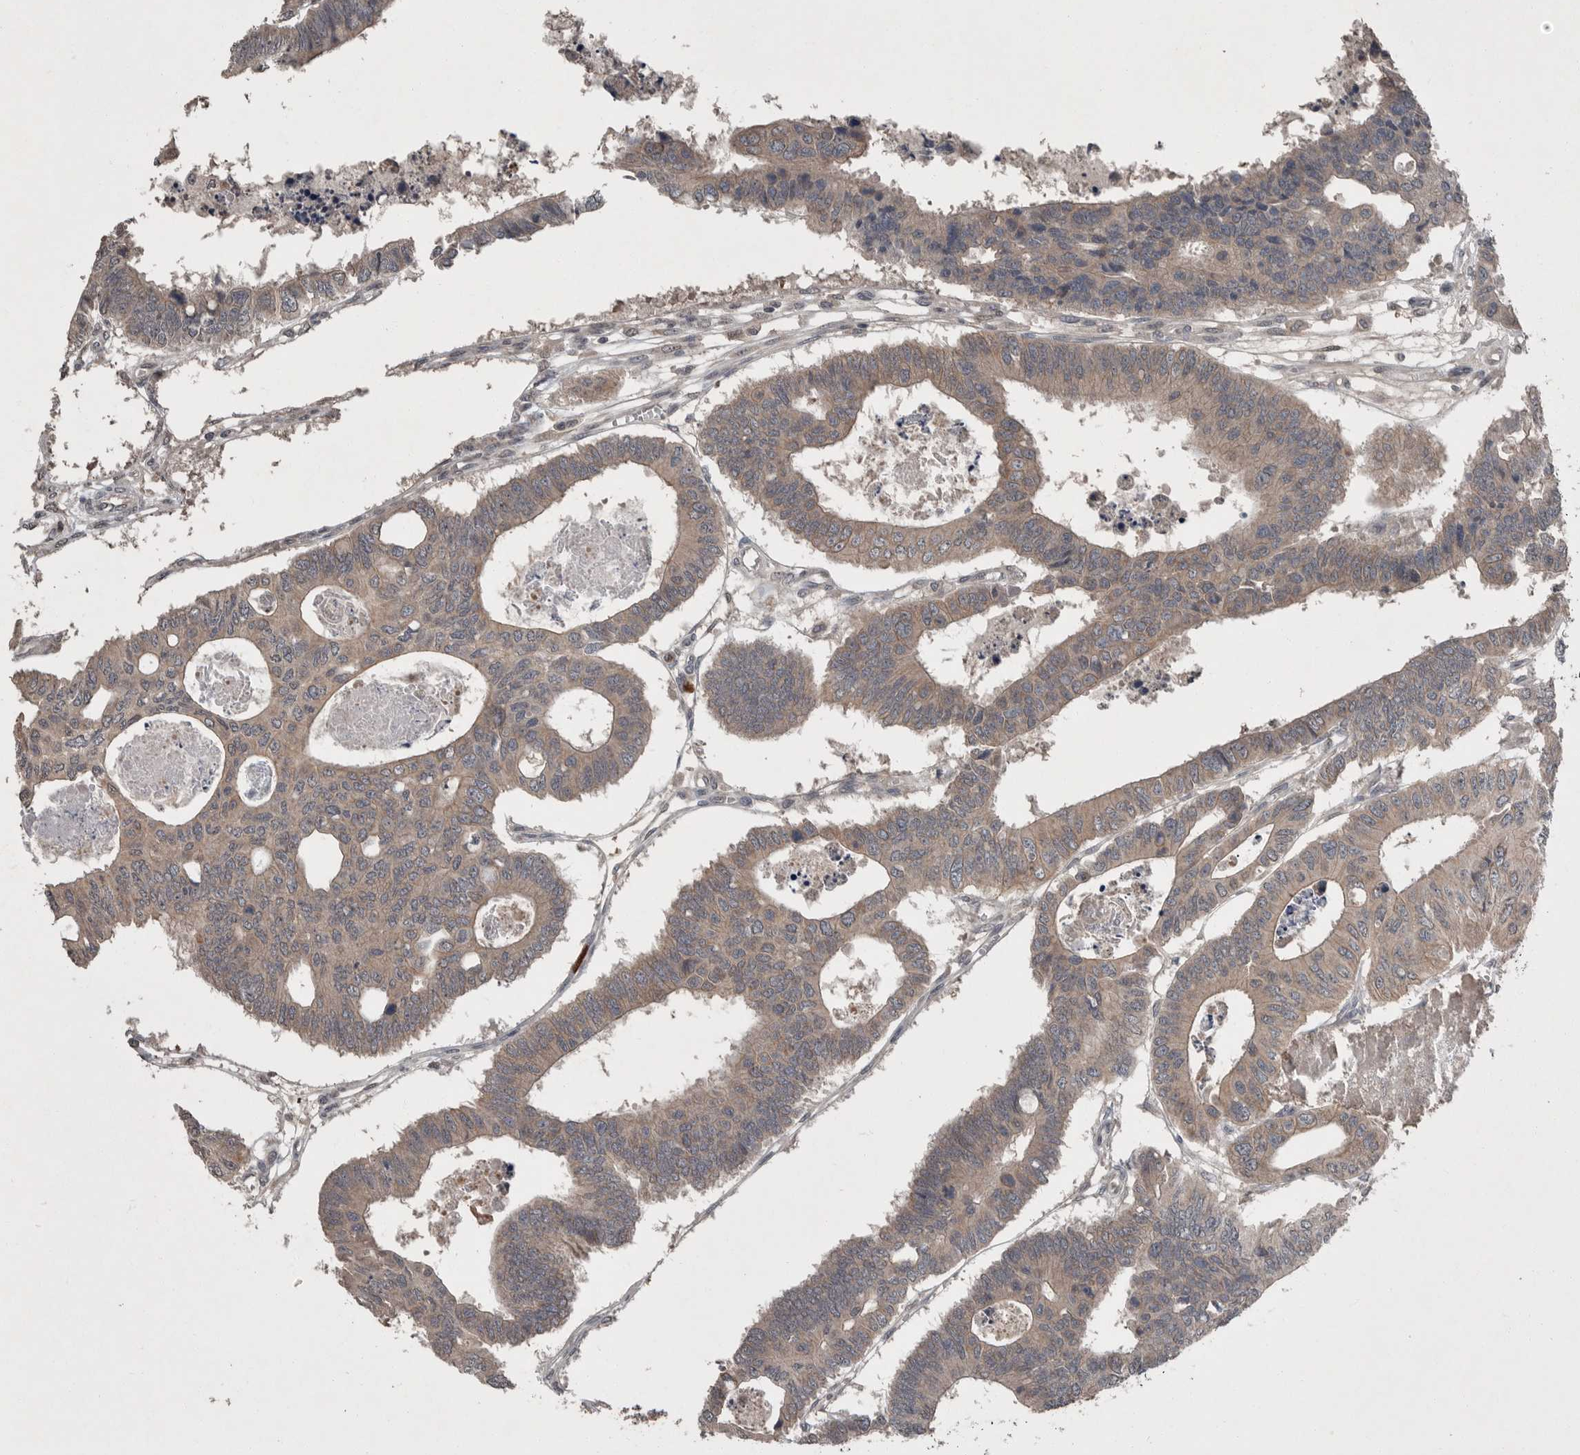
{"staining": {"intensity": "weak", "quantity": ">75%", "location": "cytoplasmic/membranous"}, "tissue": "colorectal cancer", "cell_type": "Tumor cells", "image_type": "cancer", "snomed": [{"axis": "morphology", "description": "Adenocarcinoma, NOS"}, {"axis": "topography", "description": "Rectum"}], "caption": "Colorectal adenocarcinoma tissue shows weak cytoplasmic/membranous positivity in about >75% of tumor cells", "gene": "SCP2", "patient": {"sex": "male", "age": 84}}